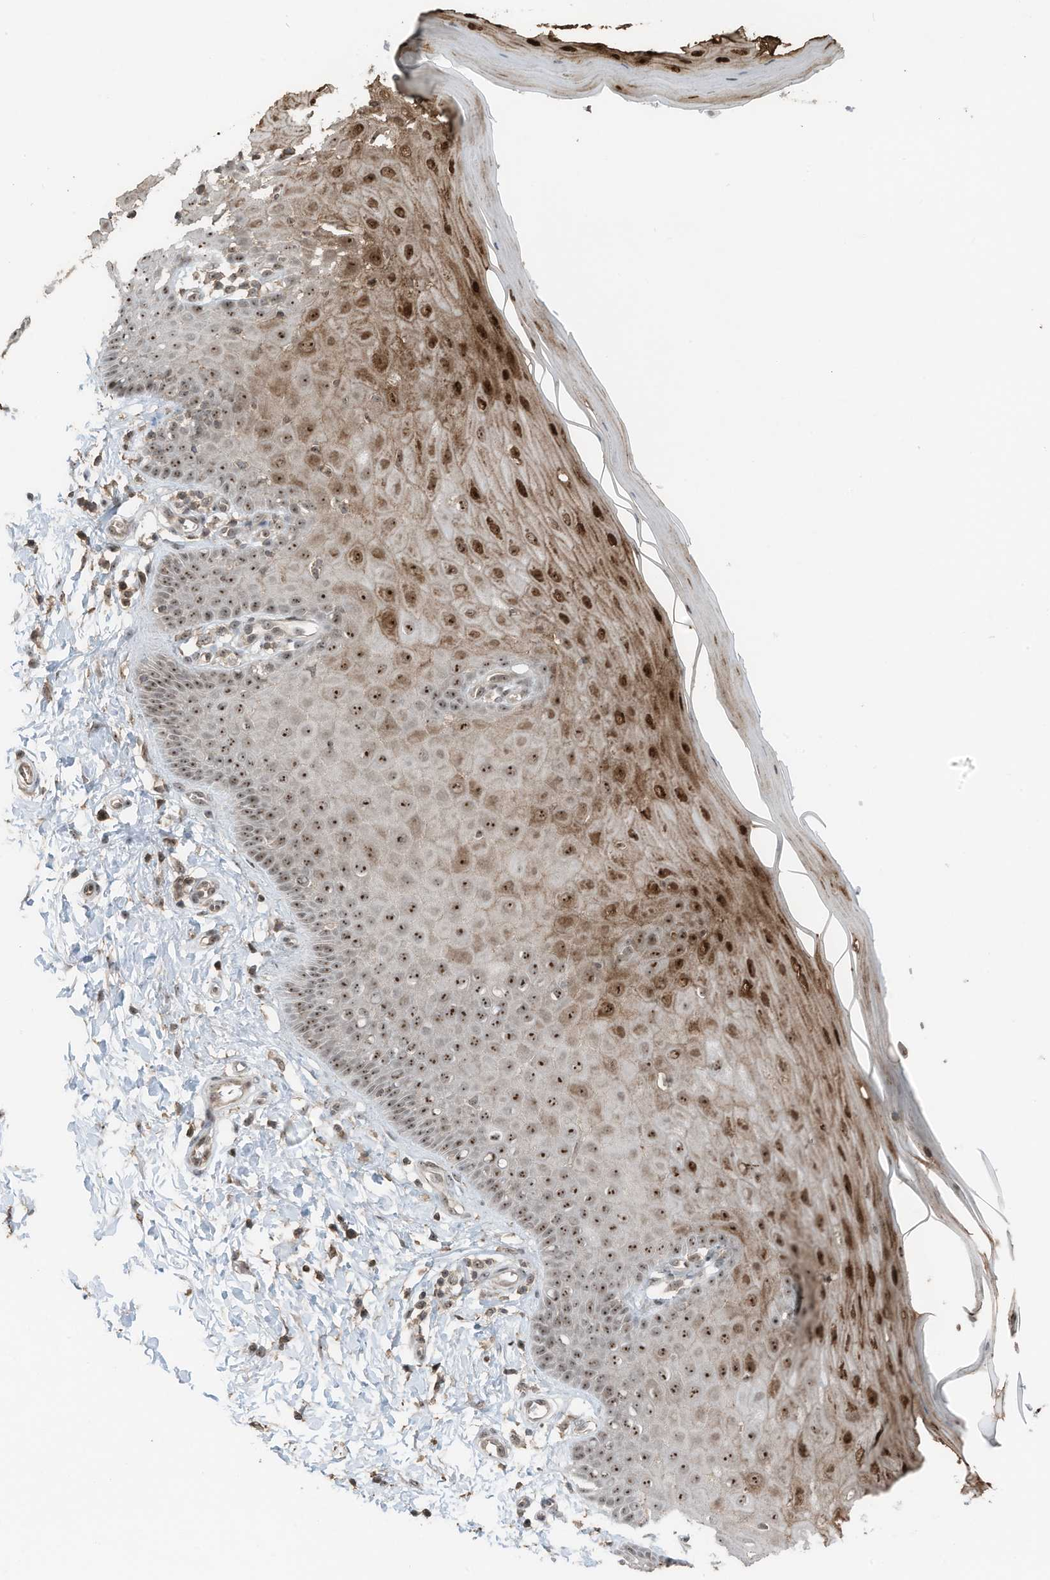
{"staining": {"intensity": "moderate", "quantity": "25%-75%", "location": "nuclear"}, "tissue": "cervix", "cell_type": "Glandular cells", "image_type": "normal", "snomed": [{"axis": "morphology", "description": "Normal tissue, NOS"}, {"axis": "topography", "description": "Cervix"}], "caption": "High-power microscopy captured an immunohistochemistry (IHC) photomicrograph of normal cervix, revealing moderate nuclear staining in about 25%-75% of glandular cells.", "gene": "UTP3", "patient": {"sex": "female", "age": 55}}